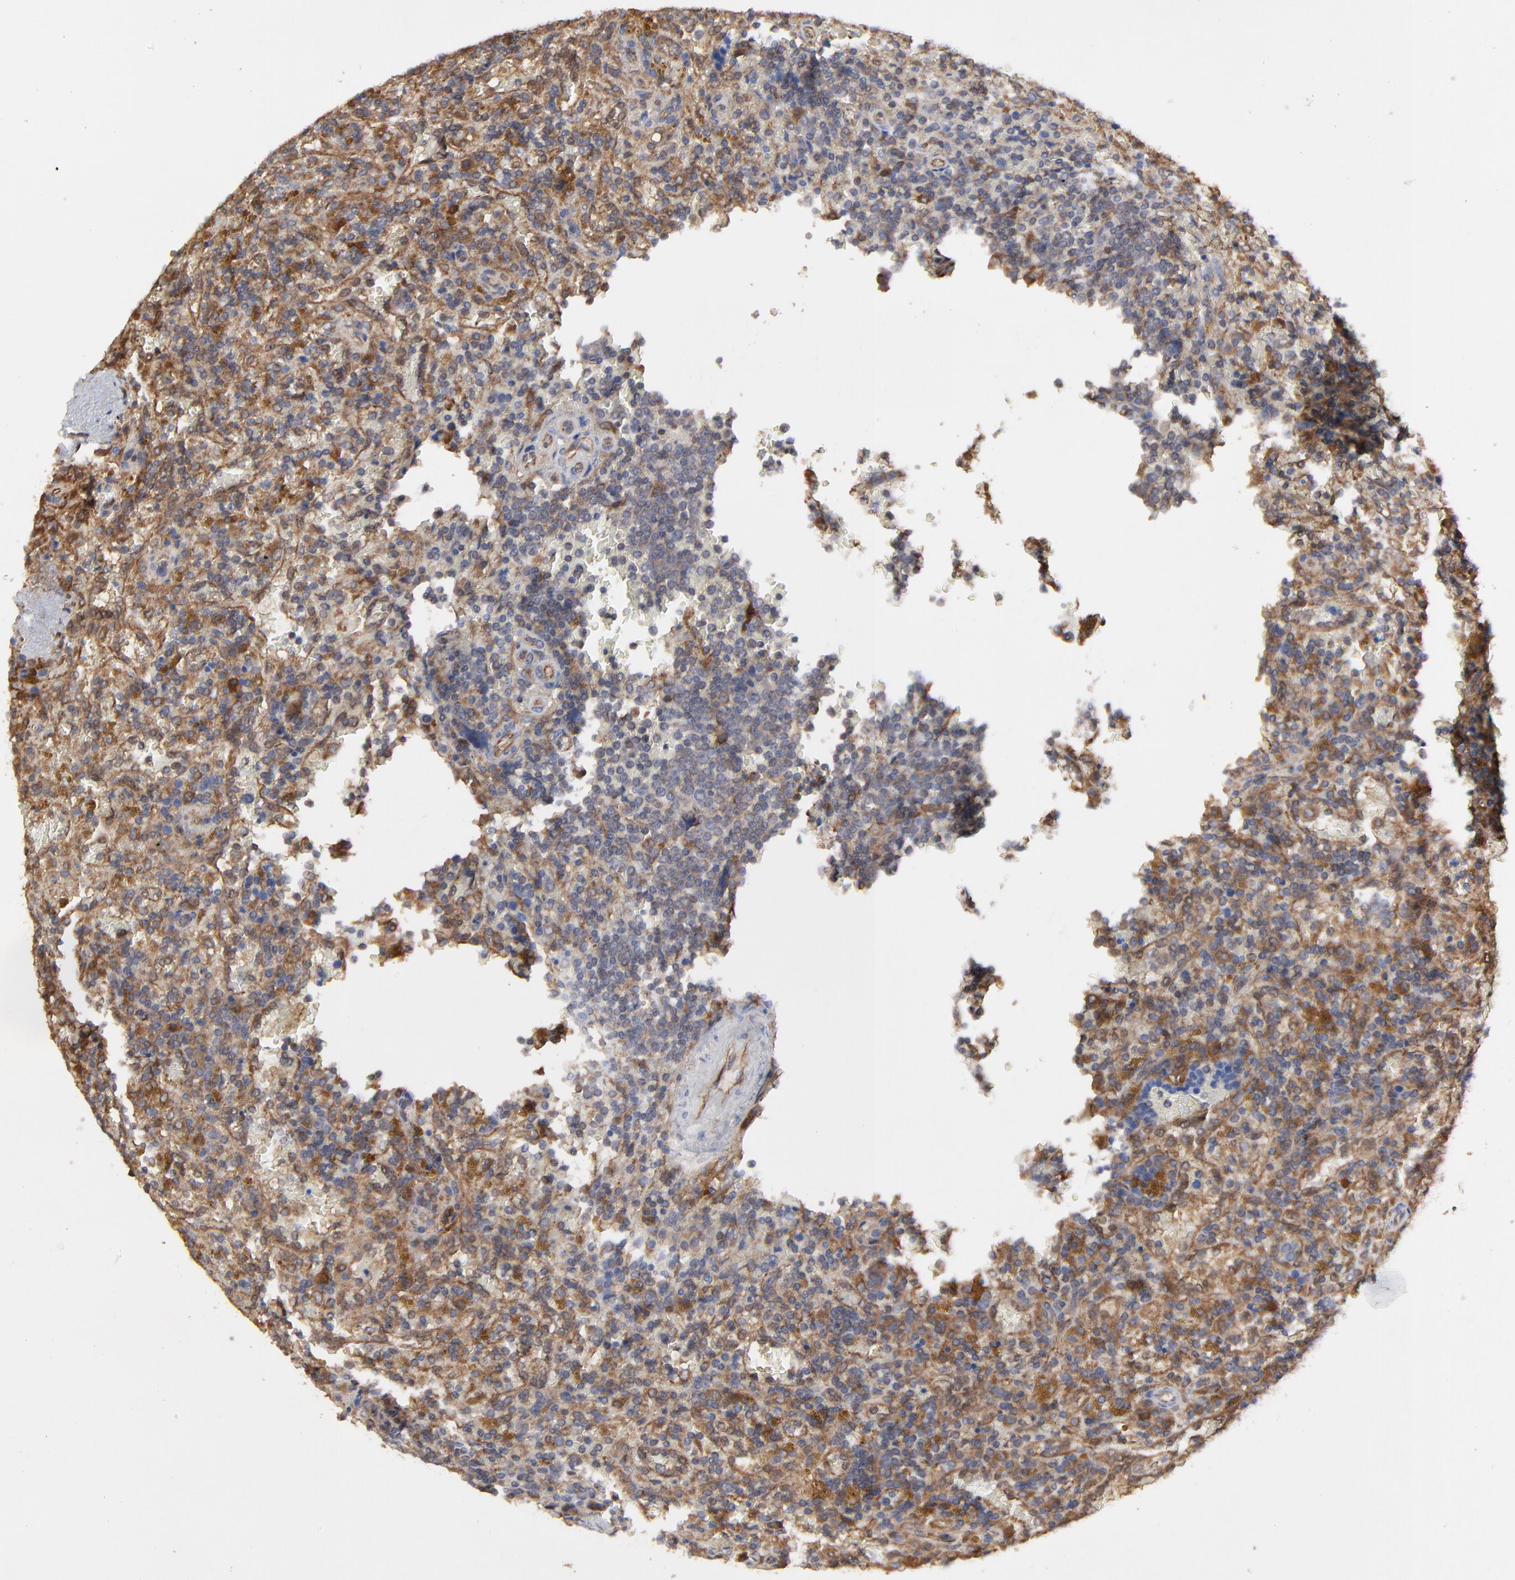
{"staining": {"intensity": "moderate", "quantity": ">75%", "location": "cytoplasmic/membranous"}, "tissue": "lymphoma", "cell_type": "Tumor cells", "image_type": "cancer", "snomed": [{"axis": "morphology", "description": "Malignant lymphoma, non-Hodgkin's type, Low grade"}, {"axis": "topography", "description": "Spleen"}], "caption": "Immunohistochemical staining of human malignant lymphoma, non-Hodgkin's type (low-grade) displays medium levels of moderate cytoplasmic/membranous protein staining in approximately >75% of tumor cells.", "gene": "RAB9A", "patient": {"sex": "female", "age": 65}}